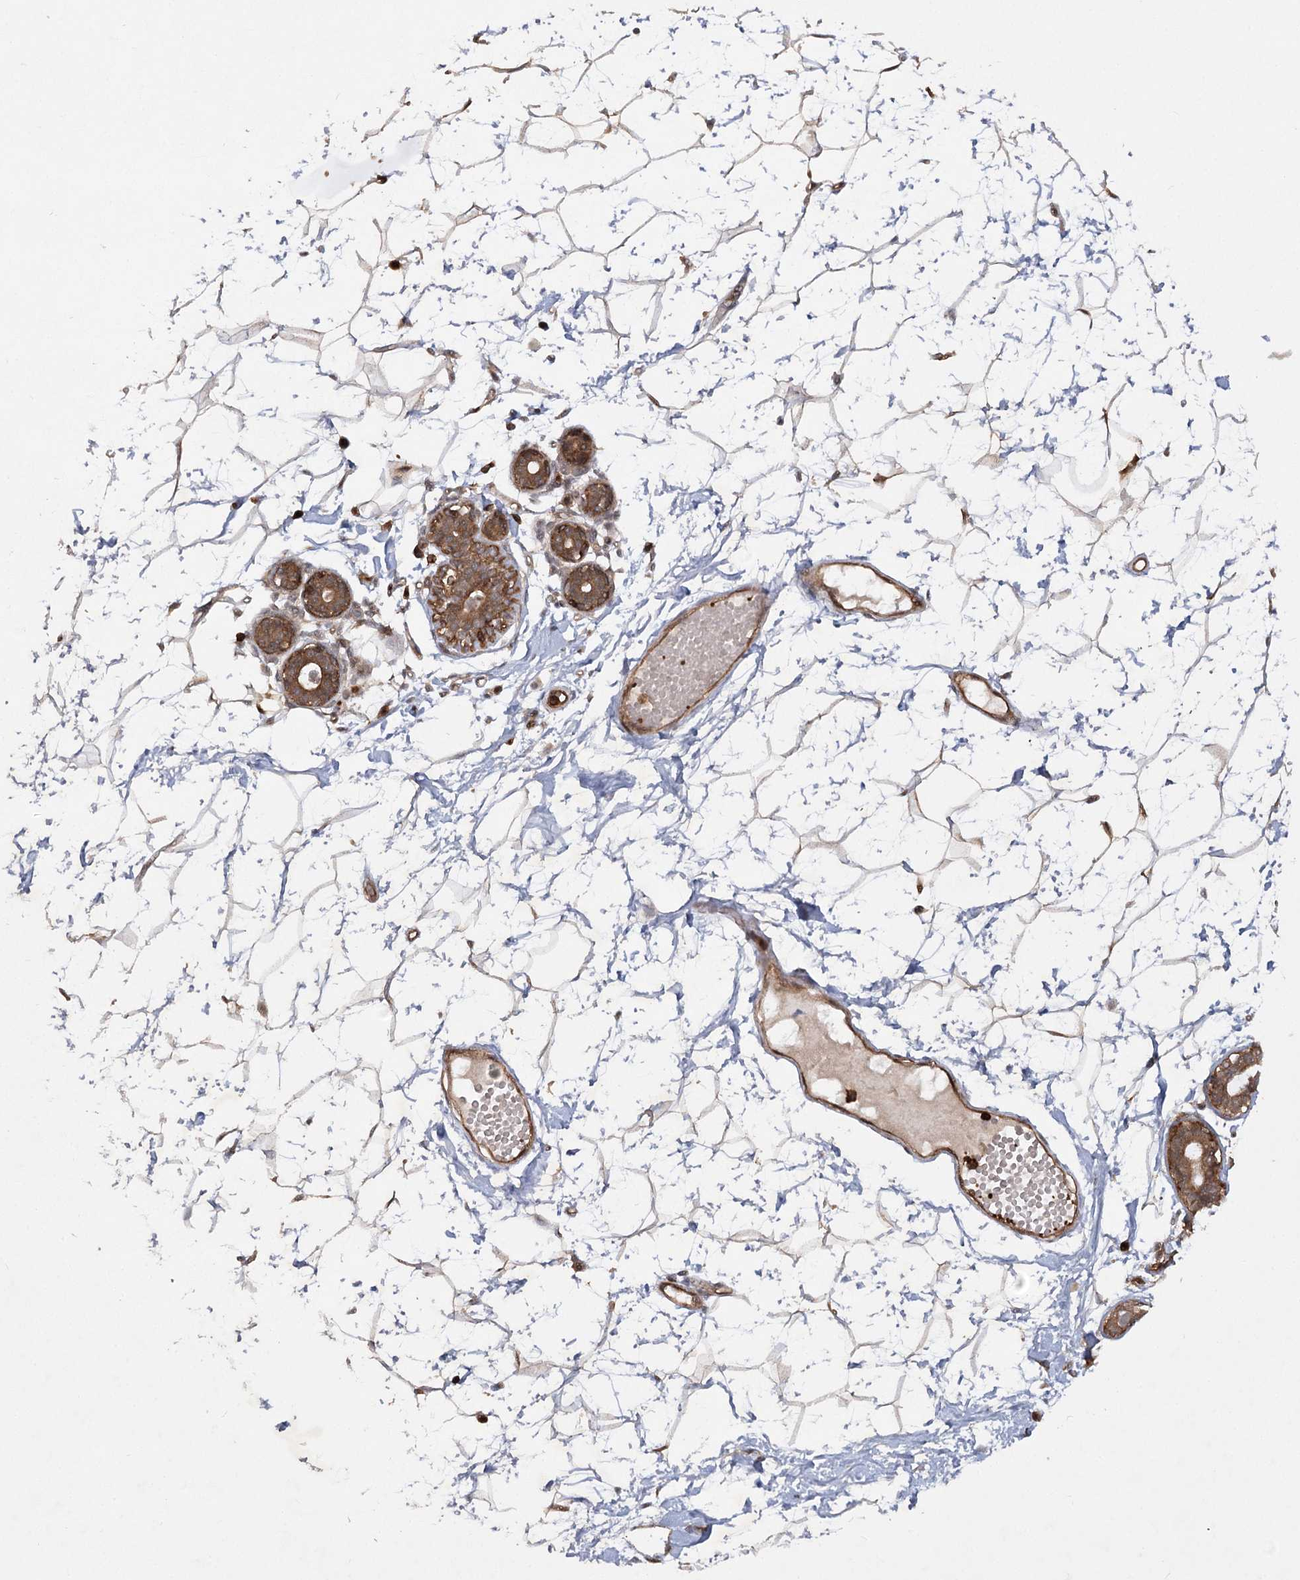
{"staining": {"intensity": "moderate", "quantity": "25%-75%", "location": "cytoplasmic/membranous,nuclear"}, "tissue": "breast", "cell_type": "Adipocytes", "image_type": "normal", "snomed": [{"axis": "morphology", "description": "Normal tissue, NOS"}, {"axis": "morphology", "description": "Adenoma, NOS"}, {"axis": "topography", "description": "Breast"}], "caption": "This photomicrograph shows IHC staining of benign human breast, with medium moderate cytoplasmic/membranous,nuclear positivity in approximately 25%-75% of adipocytes.", "gene": "MDFIC", "patient": {"sex": "female", "age": 23}}